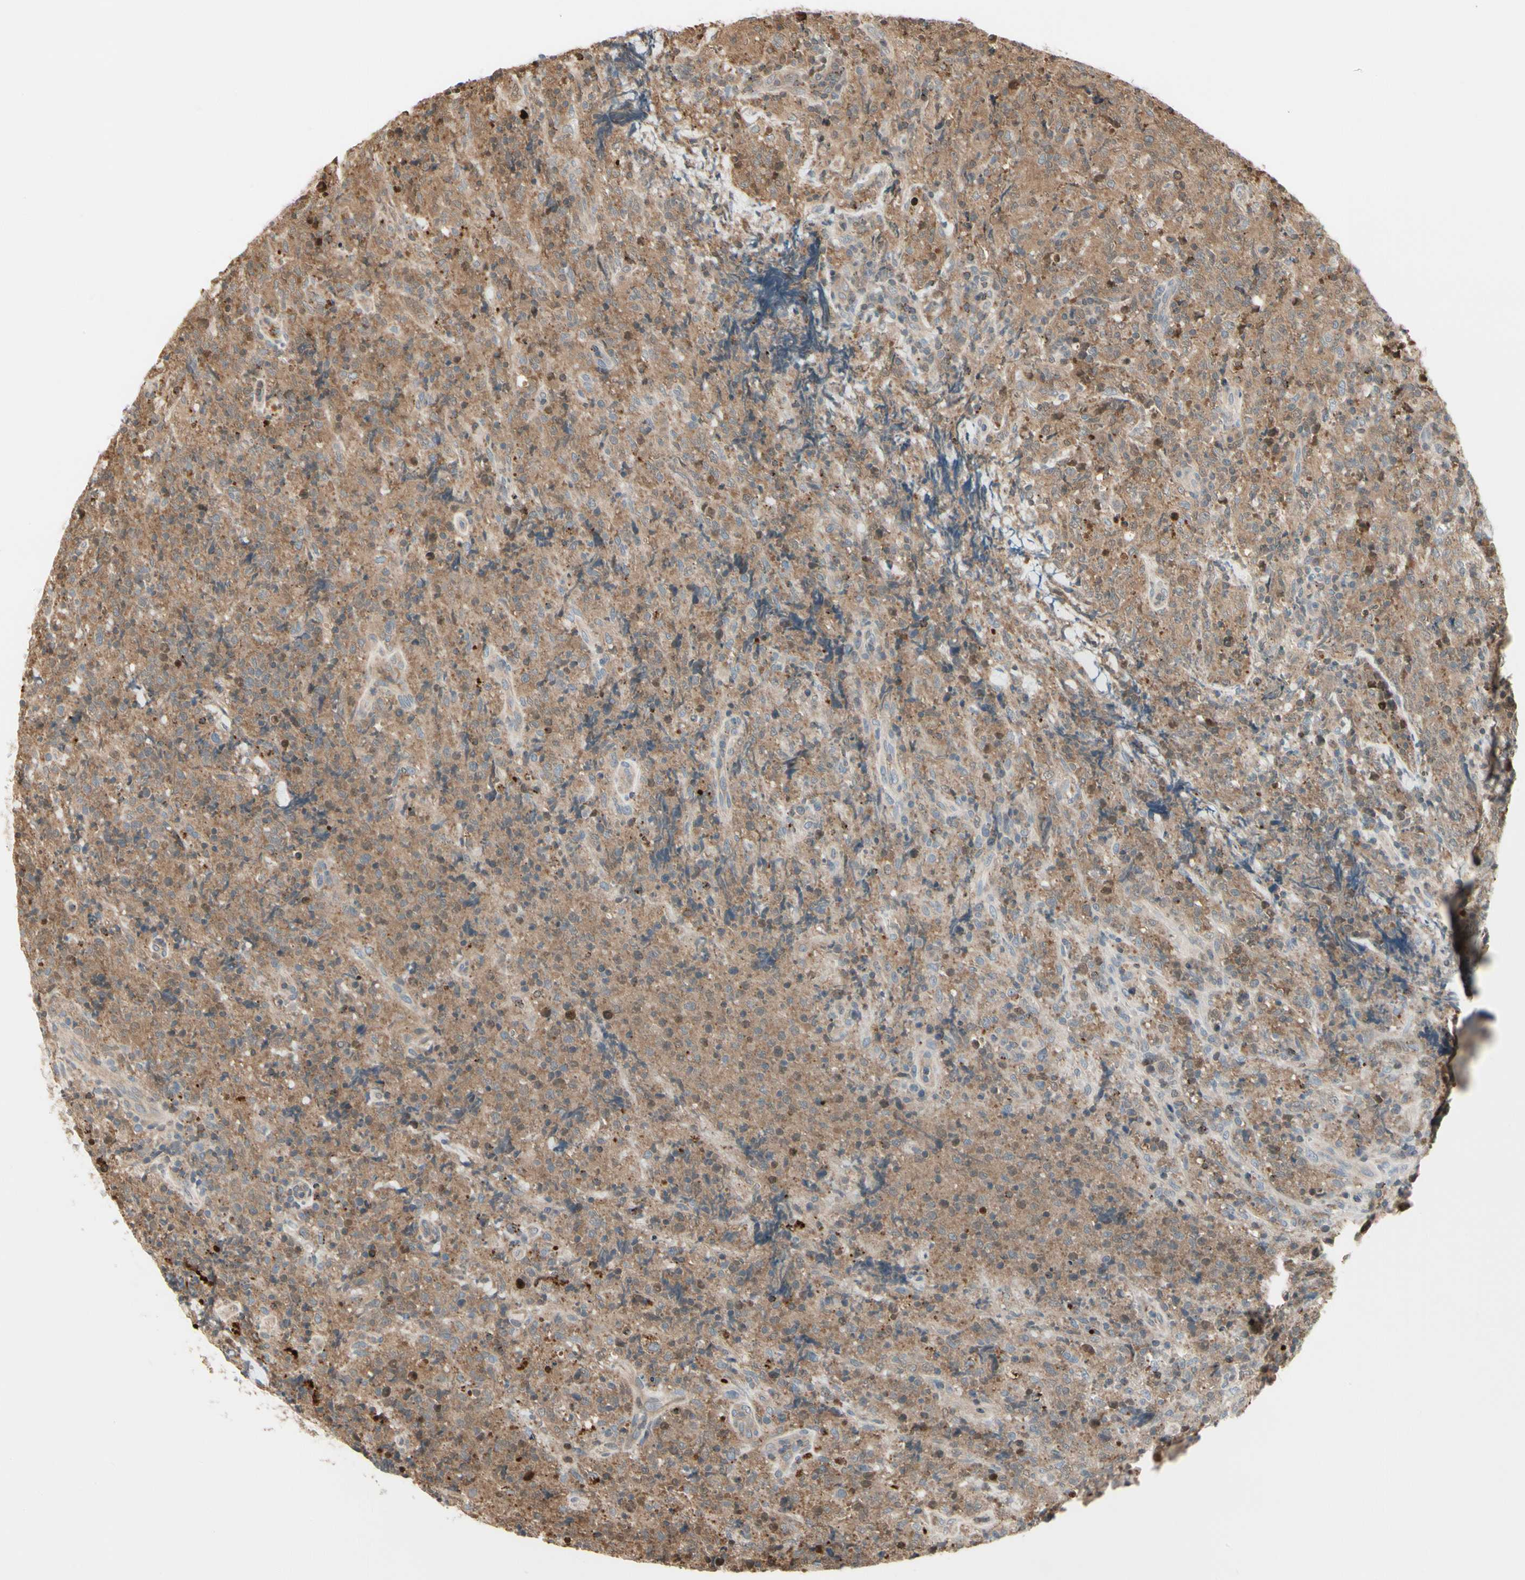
{"staining": {"intensity": "moderate", "quantity": ">75%", "location": "cytoplasmic/membranous"}, "tissue": "lymphoma", "cell_type": "Tumor cells", "image_type": "cancer", "snomed": [{"axis": "morphology", "description": "Malignant lymphoma, non-Hodgkin's type, High grade"}, {"axis": "topography", "description": "Tonsil"}], "caption": "Immunohistochemistry (IHC) image of neoplastic tissue: human malignant lymphoma, non-Hodgkin's type (high-grade) stained using immunohistochemistry exhibits medium levels of moderate protein expression localized specifically in the cytoplasmic/membranous of tumor cells, appearing as a cytoplasmic/membranous brown color.", "gene": "EVC", "patient": {"sex": "female", "age": 36}}